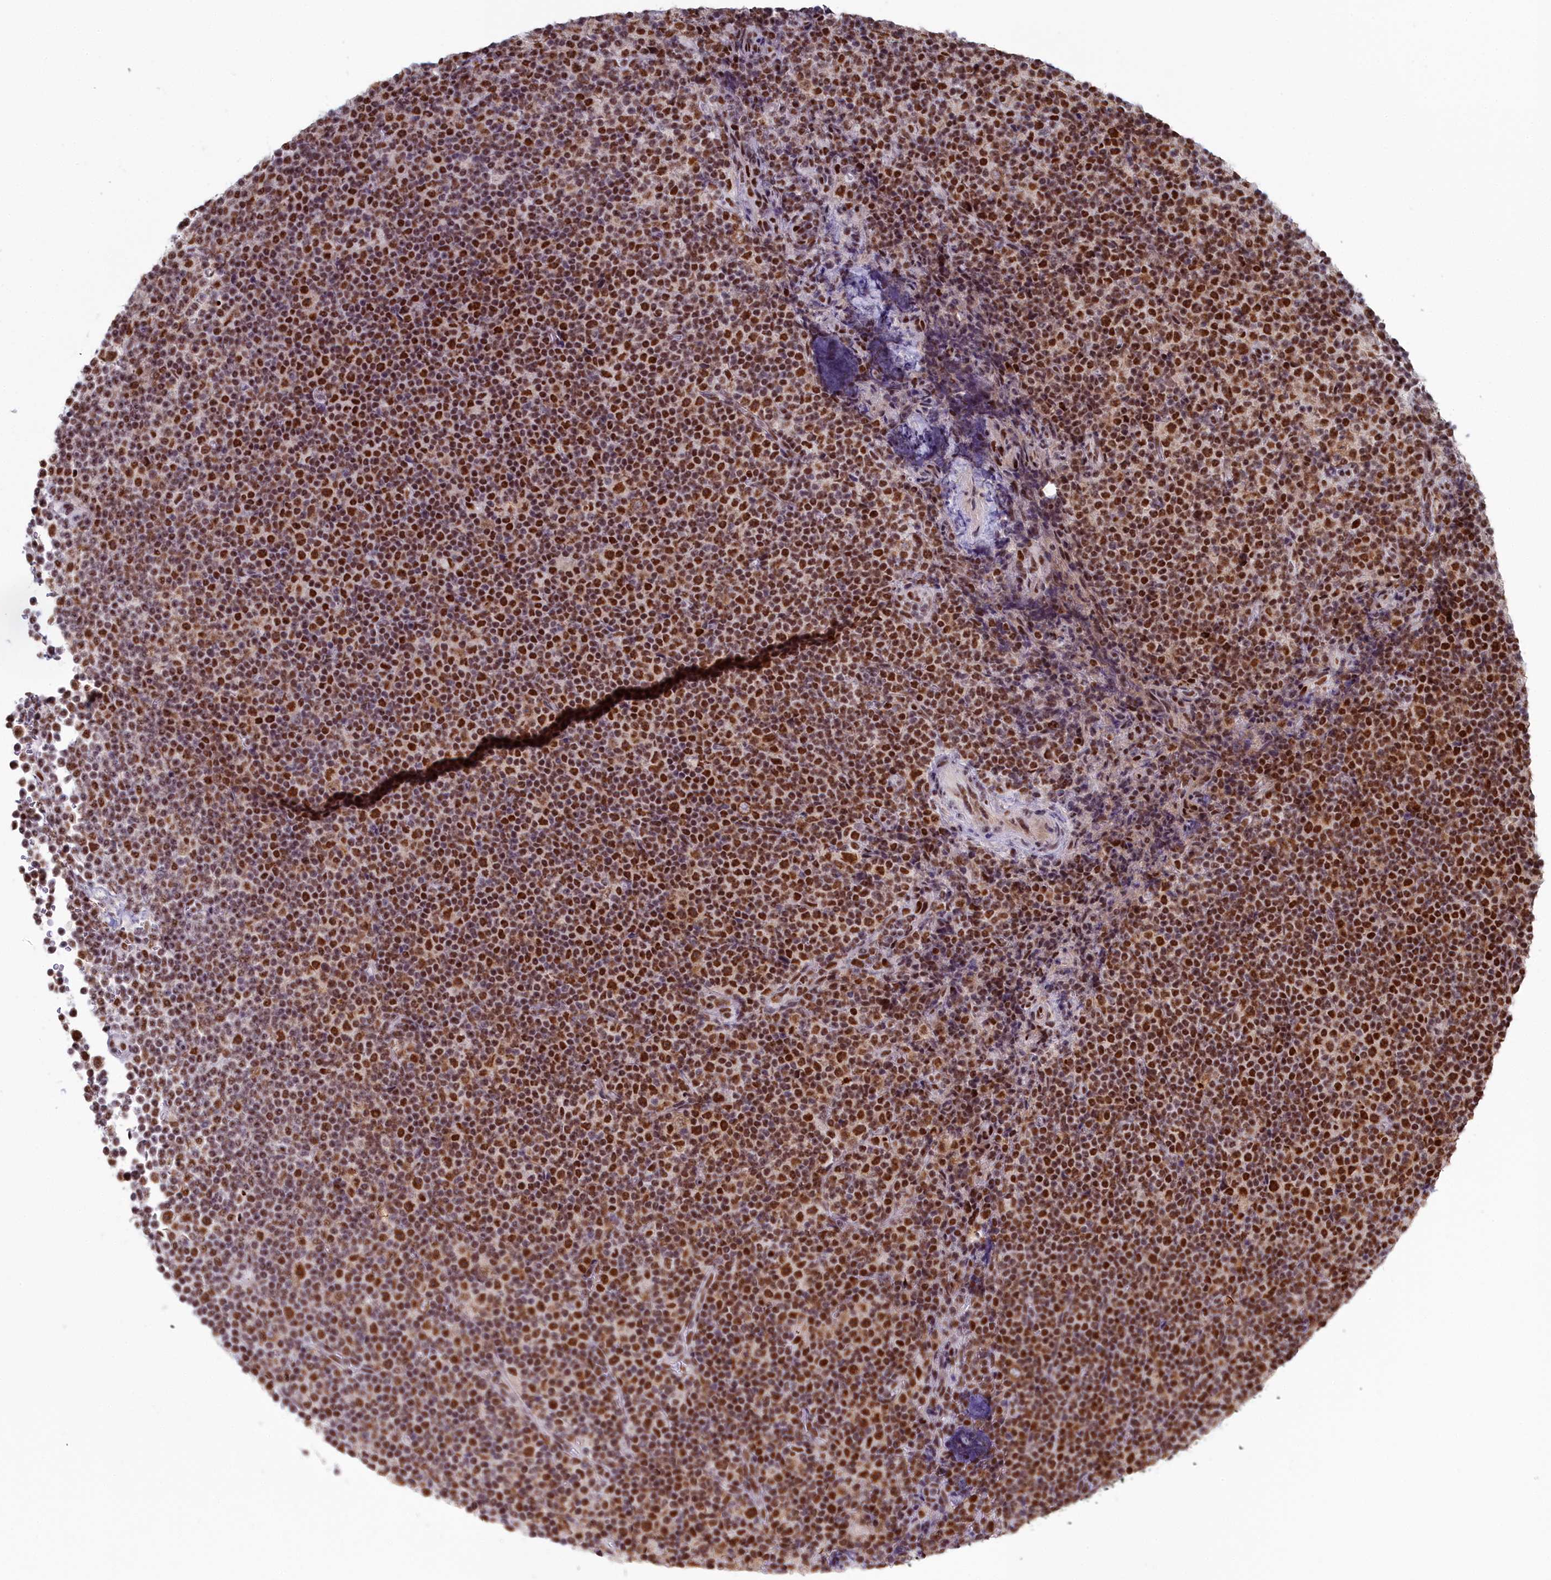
{"staining": {"intensity": "strong", "quantity": ">75%", "location": "nuclear"}, "tissue": "lymphoma", "cell_type": "Tumor cells", "image_type": "cancer", "snomed": [{"axis": "morphology", "description": "Malignant lymphoma, non-Hodgkin's type, Low grade"}, {"axis": "topography", "description": "Lymph node"}], "caption": "An immunohistochemistry (IHC) photomicrograph of neoplastic tissue is shown. Protein staining in brown labels strong nuclear positivity in malignant lymphoma, non-Hodgkin's type (low-grade) within tumor cells.", "gene": "SF3B3", "patient": {"sex": "female", "age": 67}}